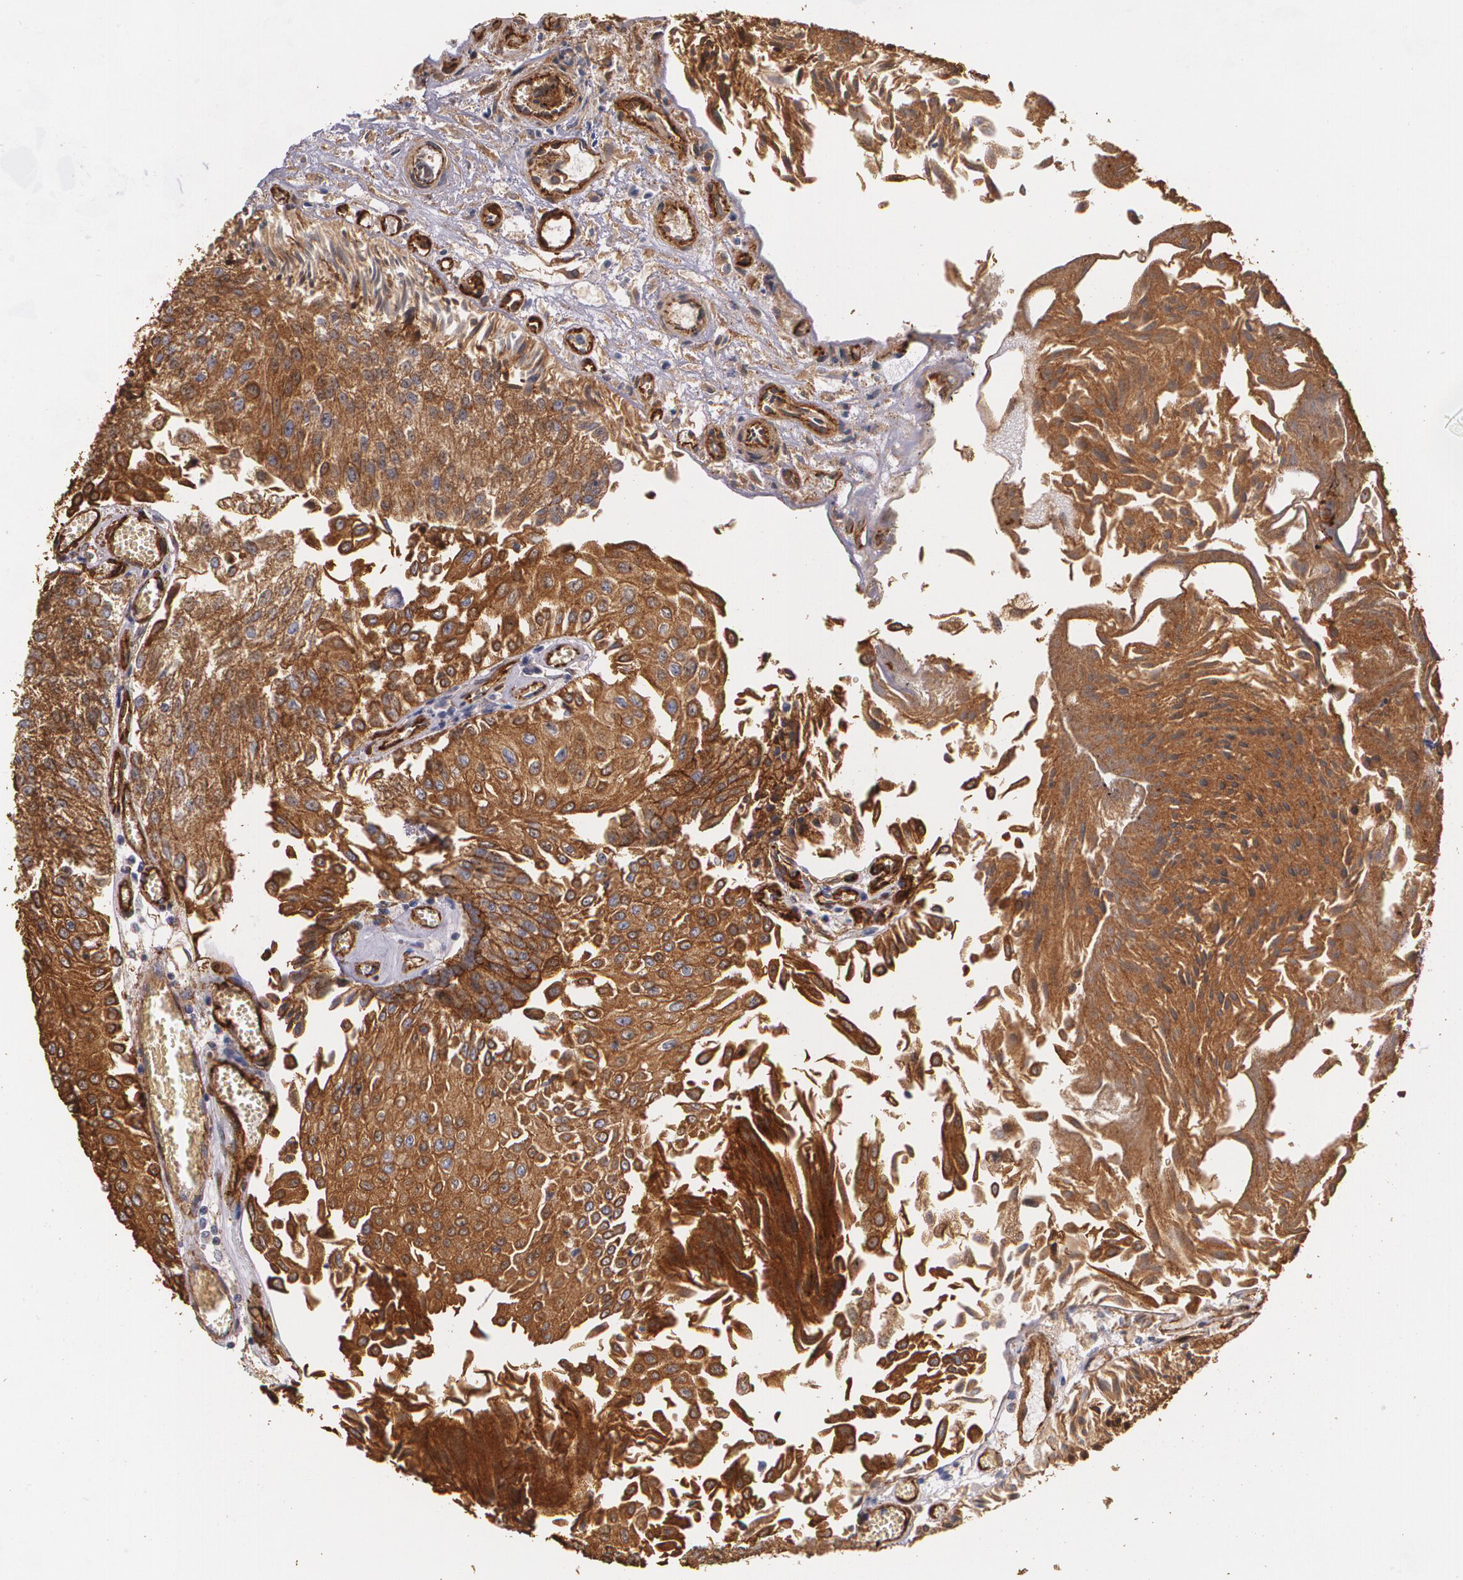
{"staining": {"intensity": "strong", "quantity": "25%-75%", "location": "cytoplasmic/membranous"}, "tissue": "urothelial cancer", "cell_type": "Tumor cells", "image_type": "cancer", "snomed": [{"axis": "morphology", "description": "Urothelial carcinoma, Low grade"}, {"axis": "topography", "description": "Urinary bladder"}], "caption": "The histopathology image reveals a brown stain indicating the presence of a protein in the cytoplasmic/membranous of tumor cells in urothelial cancer.", "gene": "TJP1", "patient": {"sex": "male", "age": 86}}